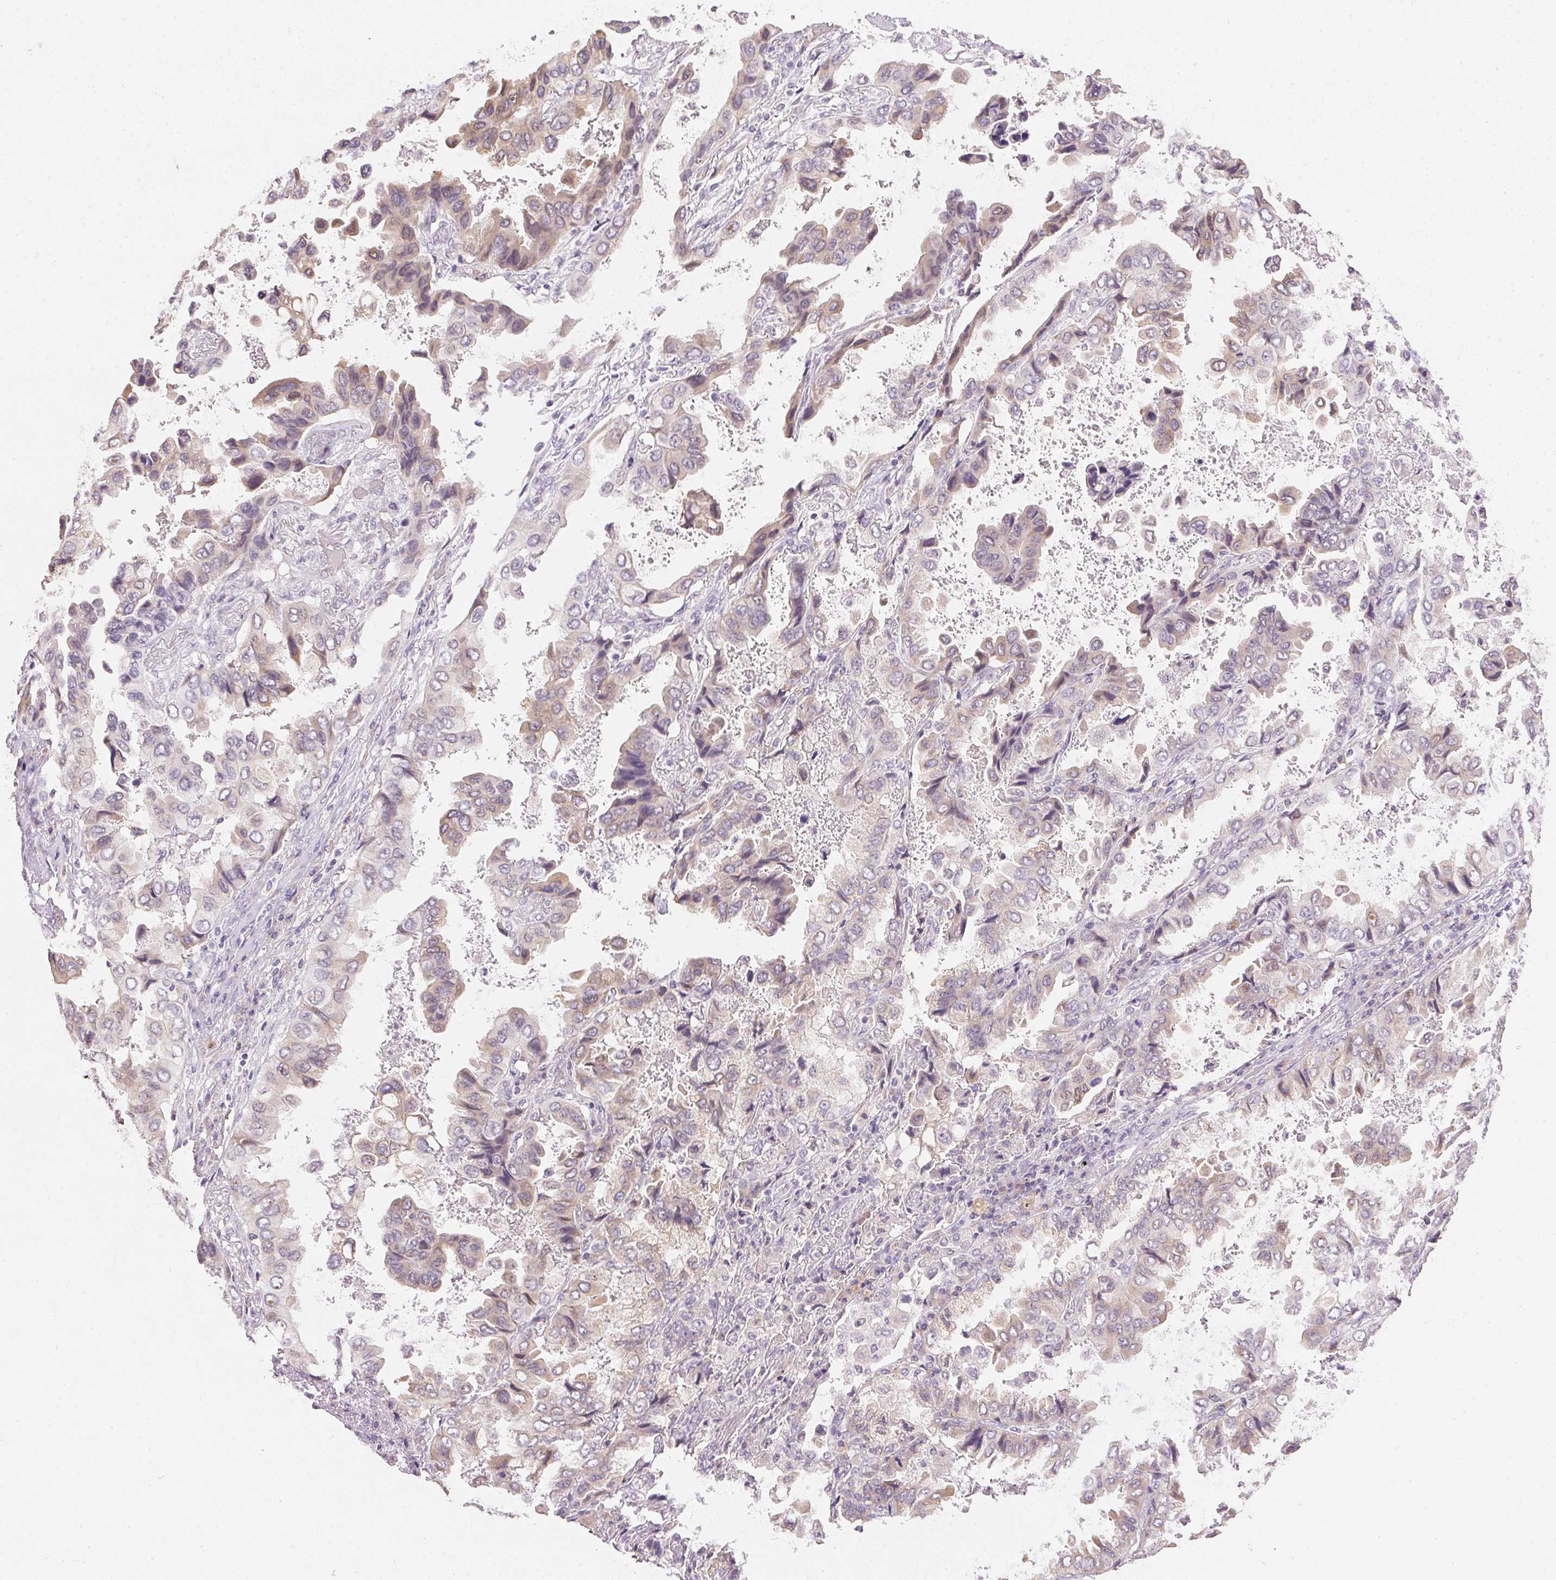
{"staining": {"intensity": "weak", "quantity": "25%-75%", "location": "cytoplasmic/membranous"}, "tissue": "lung cancer", "cell_type": "Tumor cells", "image_type": "cancer", "snomed": [{"axis": "morphology", "description": "Aneuploidy"}, {"axis": "morphology", "description": "Adenocarcinoma, NOS"}, {"axis": "morphology", "description": "Adenocarcinoma, metastatic, NOS"}, {"axis": "topography", "description": "Lymph node"}, {"axis": "topography", "description": "Lung"}], "caption": "Immunohistochemistry staining of lung cancer, which exhibits low levels of weak cytoplasmic/membranous staining in about 25%-75% of tumor cells indicating weak cytoplasmic/membranous protein staining. The staining was performed using DAB (3,3'-diaminobenzidine) (brown) for protein detection and nuclei were counterstained in hematoxylin (blue).", "gene": "DHCR24", "patient": {"sex": "female", "age": 48}}